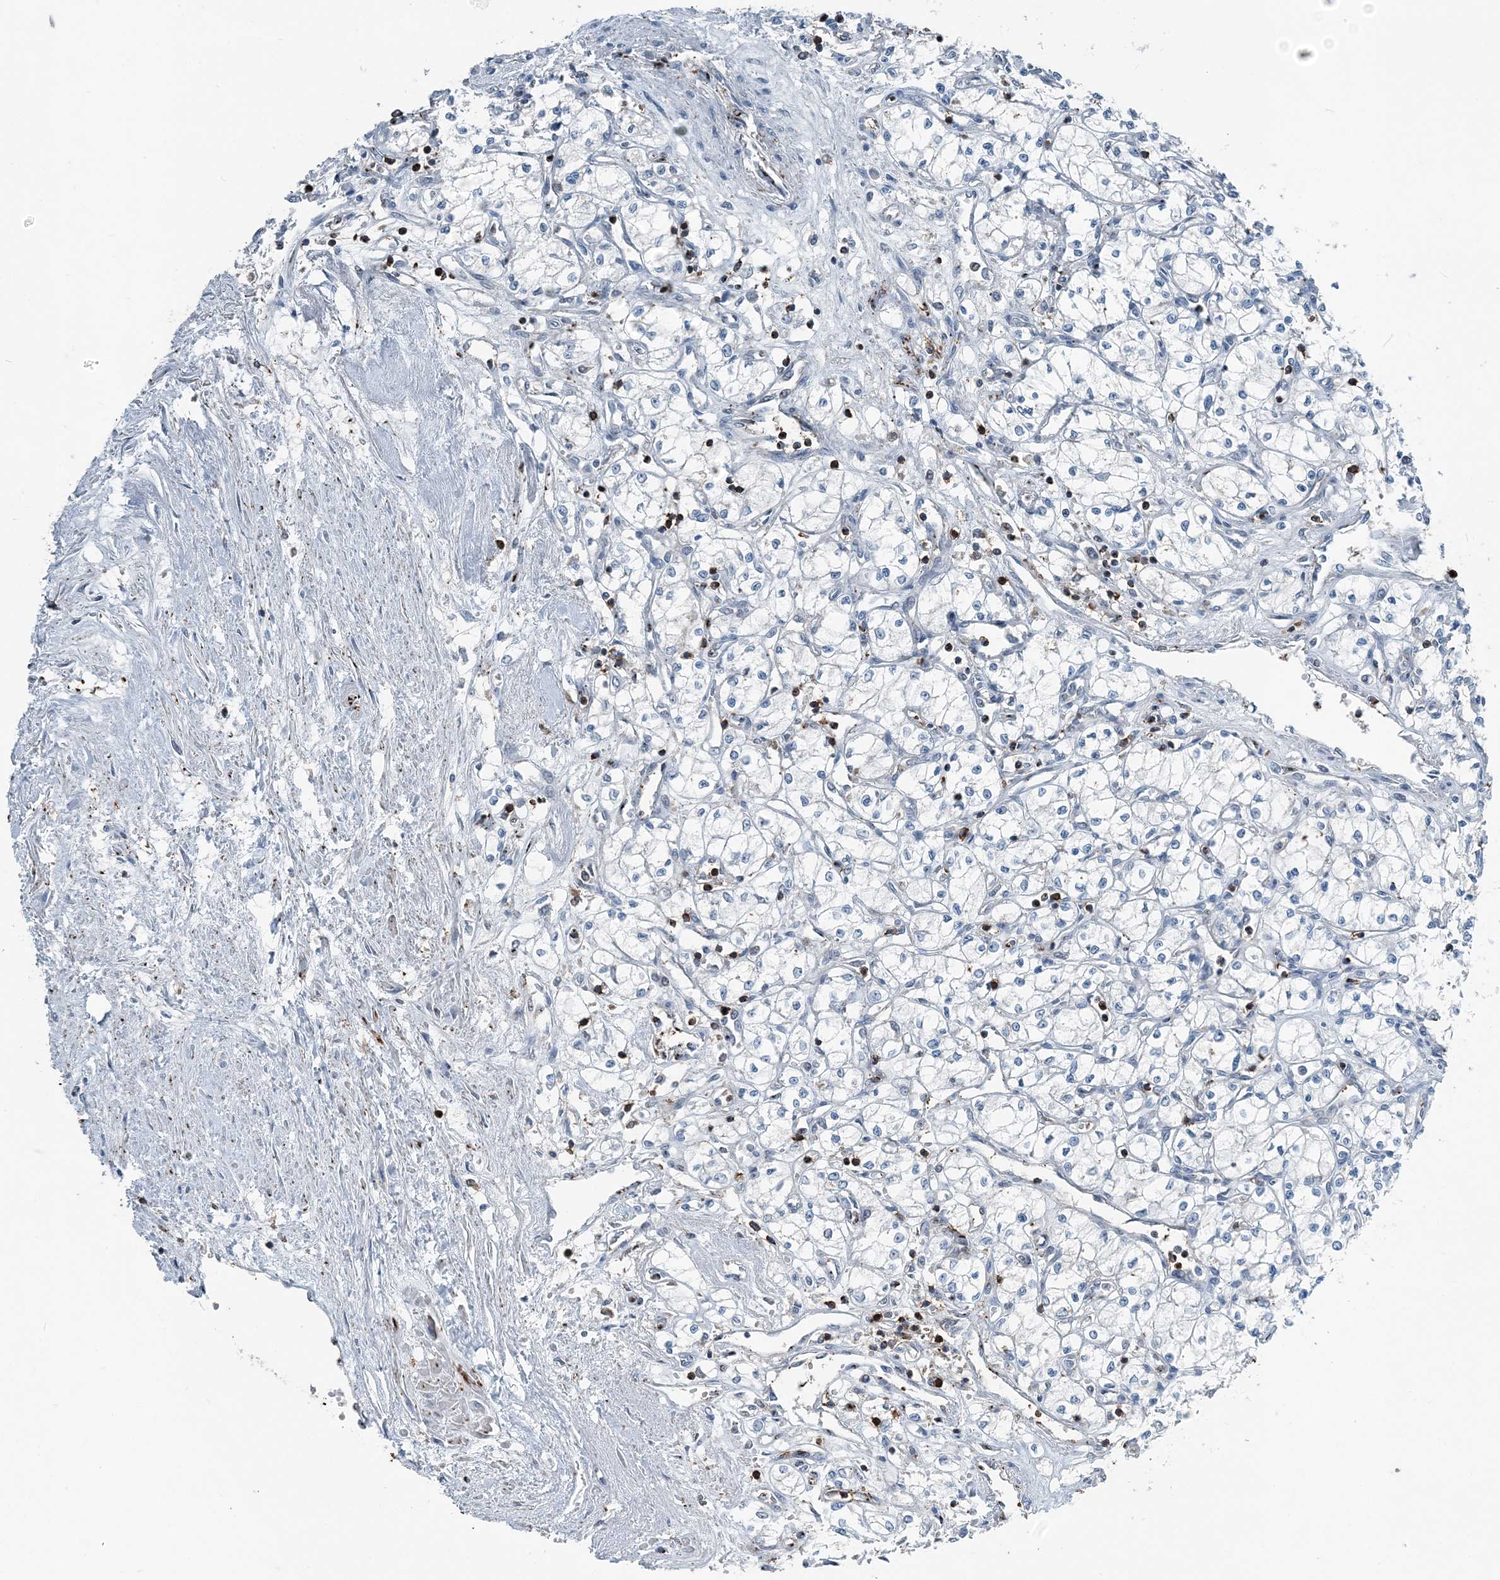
{"staining": {"intensity": "negative", "quantity": "none", "location": "none"}, "tissue": "renal cancer", "cell_type": "Tumor cells", "image_type": "cancer", "snomed": [{"axis": "morphology", "description": "Adenocarcinoma, NOS"}, {"axis": "topography", "description": "Kidney"}], "caption": "Immunohistochemistry (IHC) of human adenocarcinoma (renal) shows no expression in tumor cells.", "gene": "CFL1", "patient": {"sex": "male", "age": 59}}